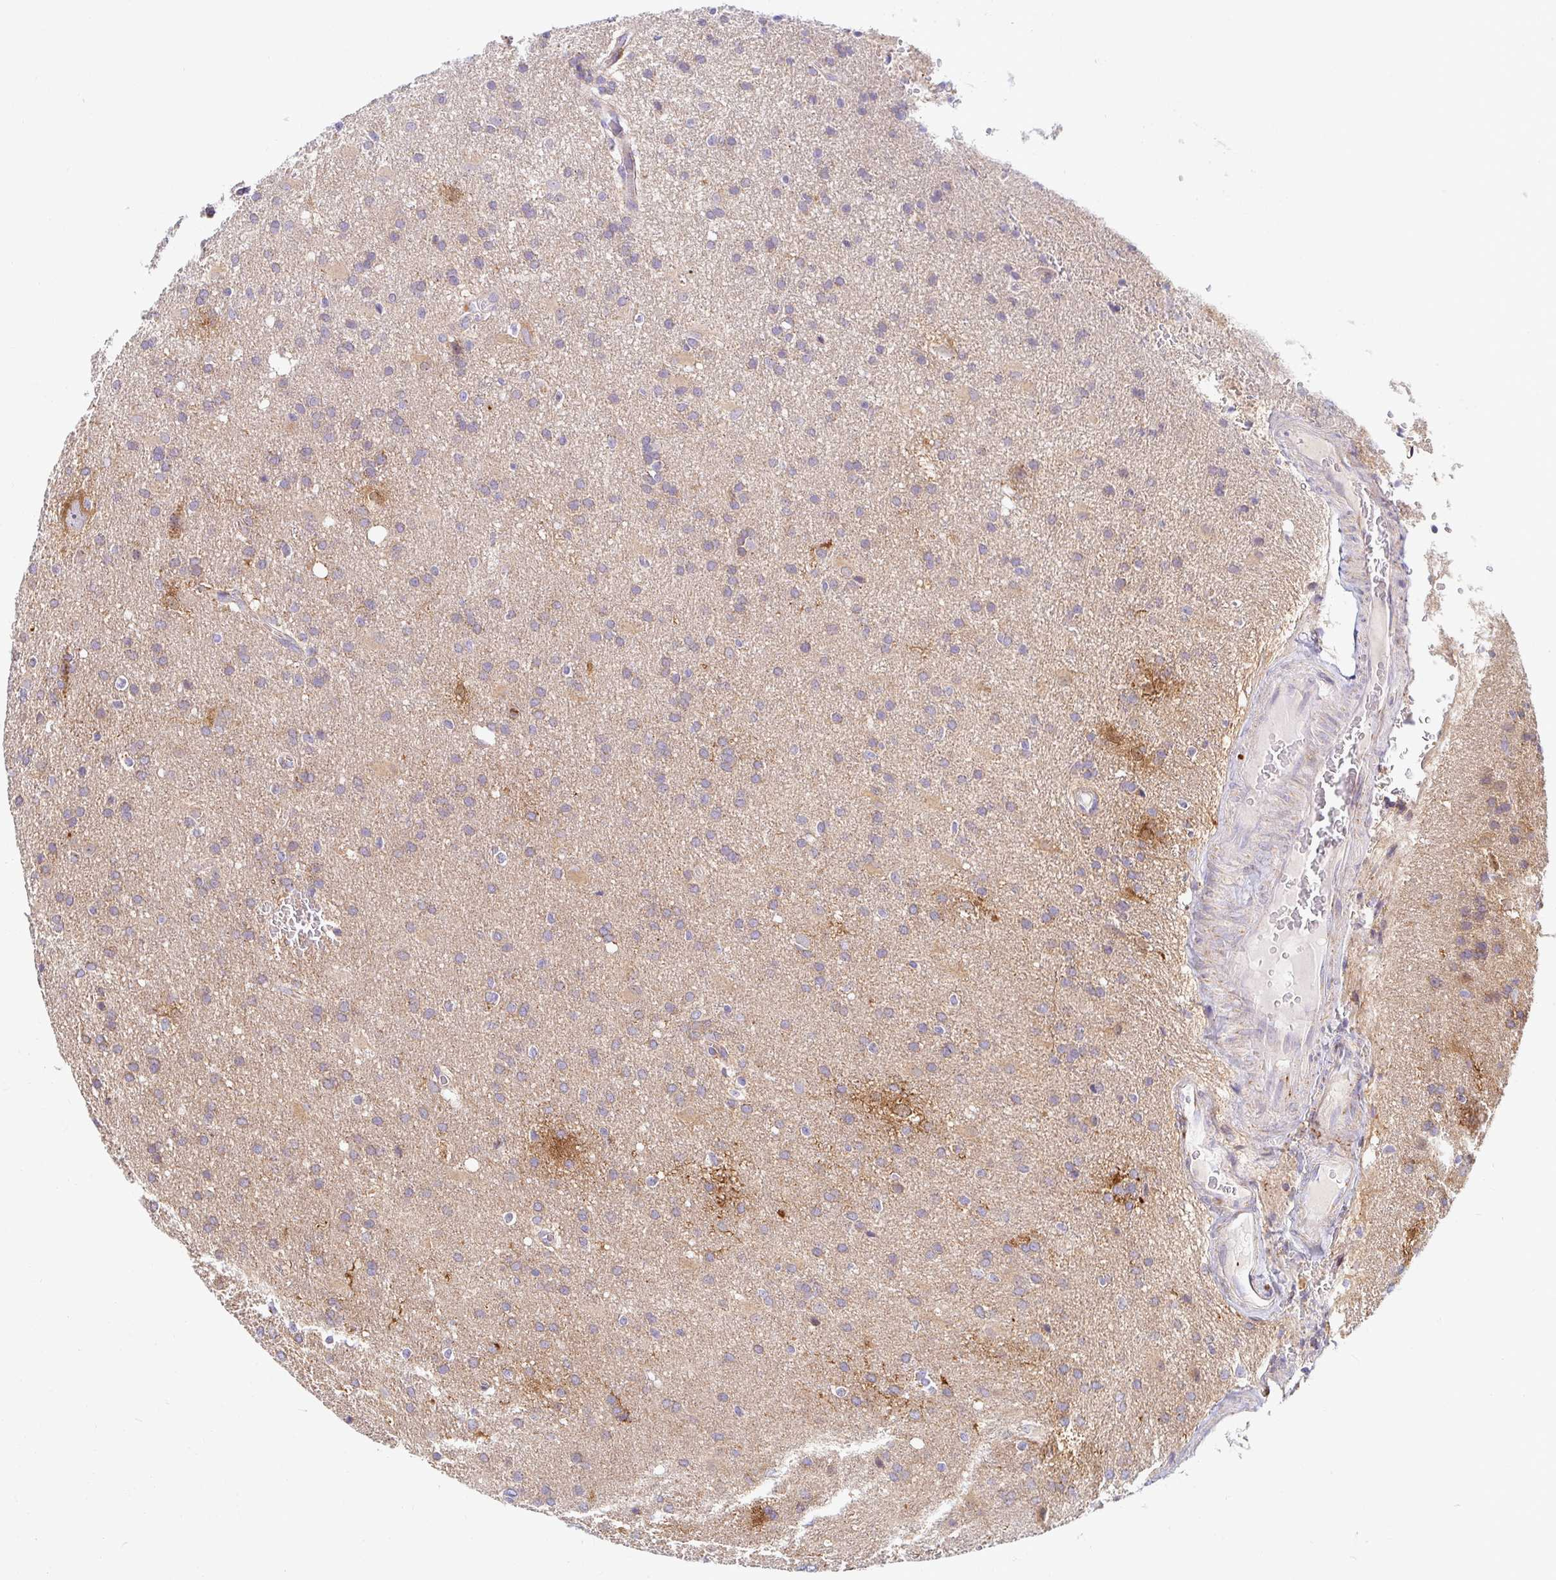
{"staining": {"intensity": "moderate", "quantity": "<25%", "location": "cytoplasmic/membranous"}, "tissue": "glioma", "cell_type": "Tumor cells", "image_type": "cancer", "snomed": [{"axis": "morphology", "description": "Glioma, malignant, Low grade"}, {"axis": "topography", "description": "Brain"}], "caption": "Moderate cytoplasmic/membranous positivity for a protein is identified in about <25% of tumor cells of malignant glioma (low-grade) using immunohistochemistry.", "gene": "SKP2", "patient": {"sex": "male", "age": 66}}